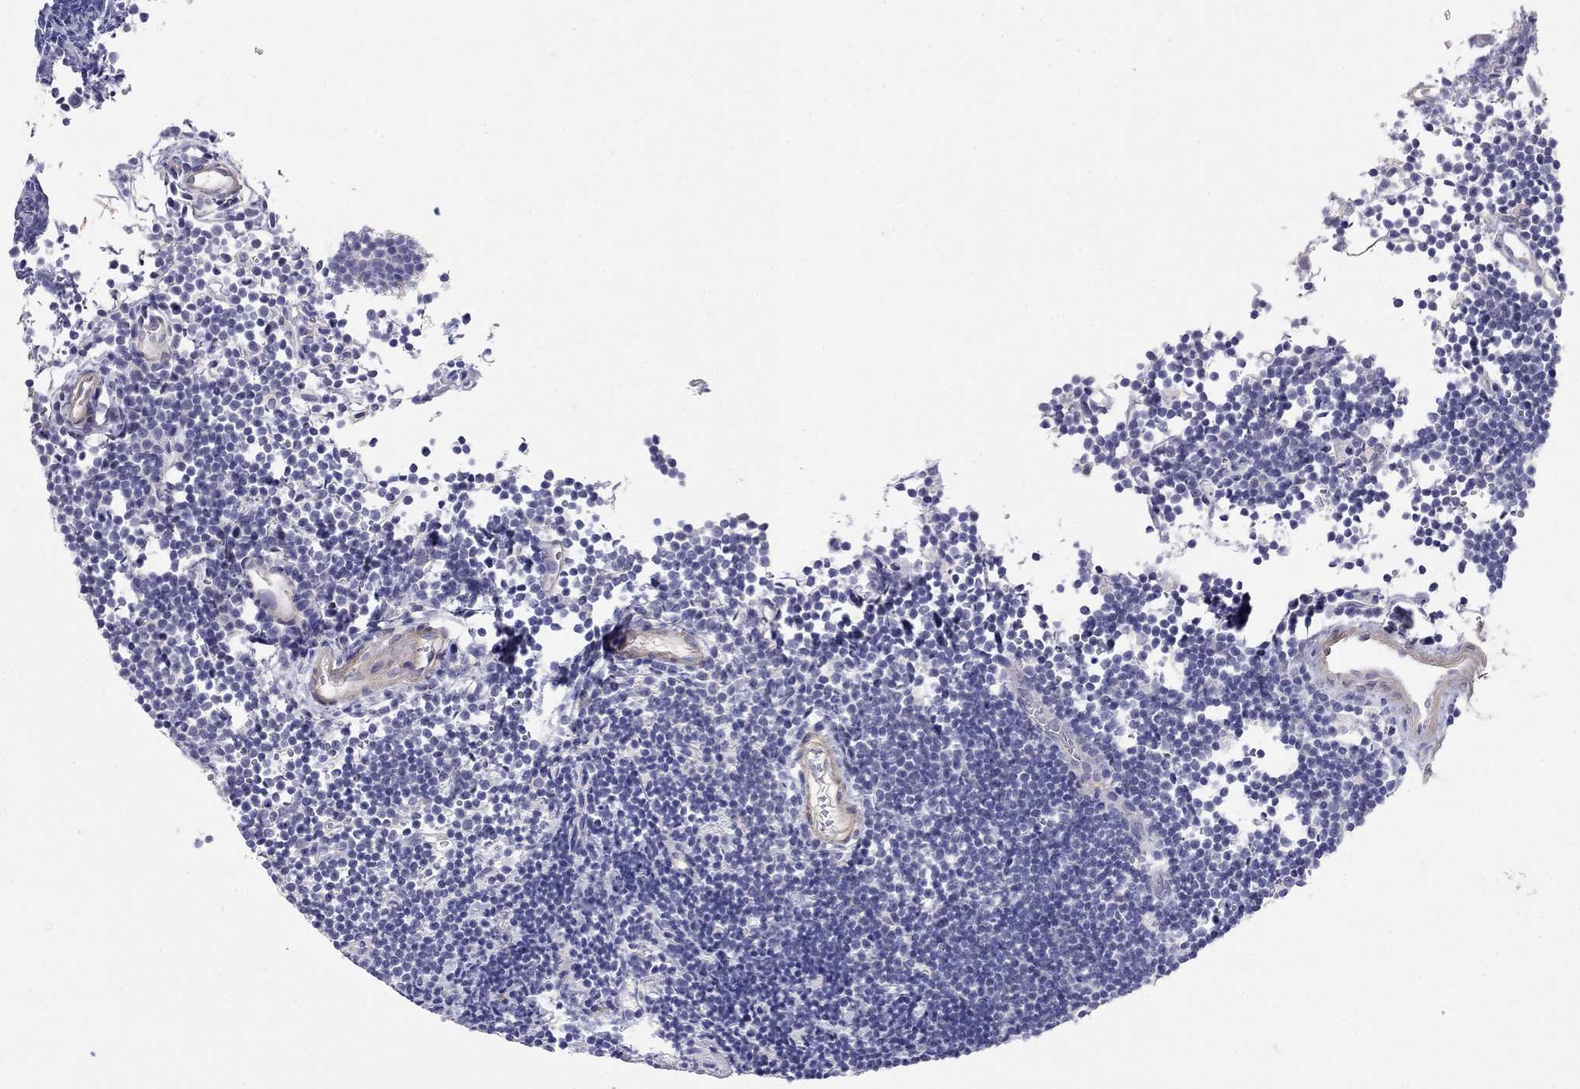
{"staining": {"intensity": "negative", "quantity": "none", "location": "none"}, "tissue": "lymphoma", "cell_type": "Tumor cells", "image_type": "cancer", "snomed": [{"axis": "morphology", "description": "Malignant lymphoma, non-Hodgkin's type, Low grade"}, {"axis": "topography", "description": "Brain"}], "caption": "DAB (3,3'-diaminobenzidine) immunohistochemical staining of lymphoma exhibits no significant staining in tumor cells.", "gene": "LY6H", "patient": {"sex": "female", "age": 66}}